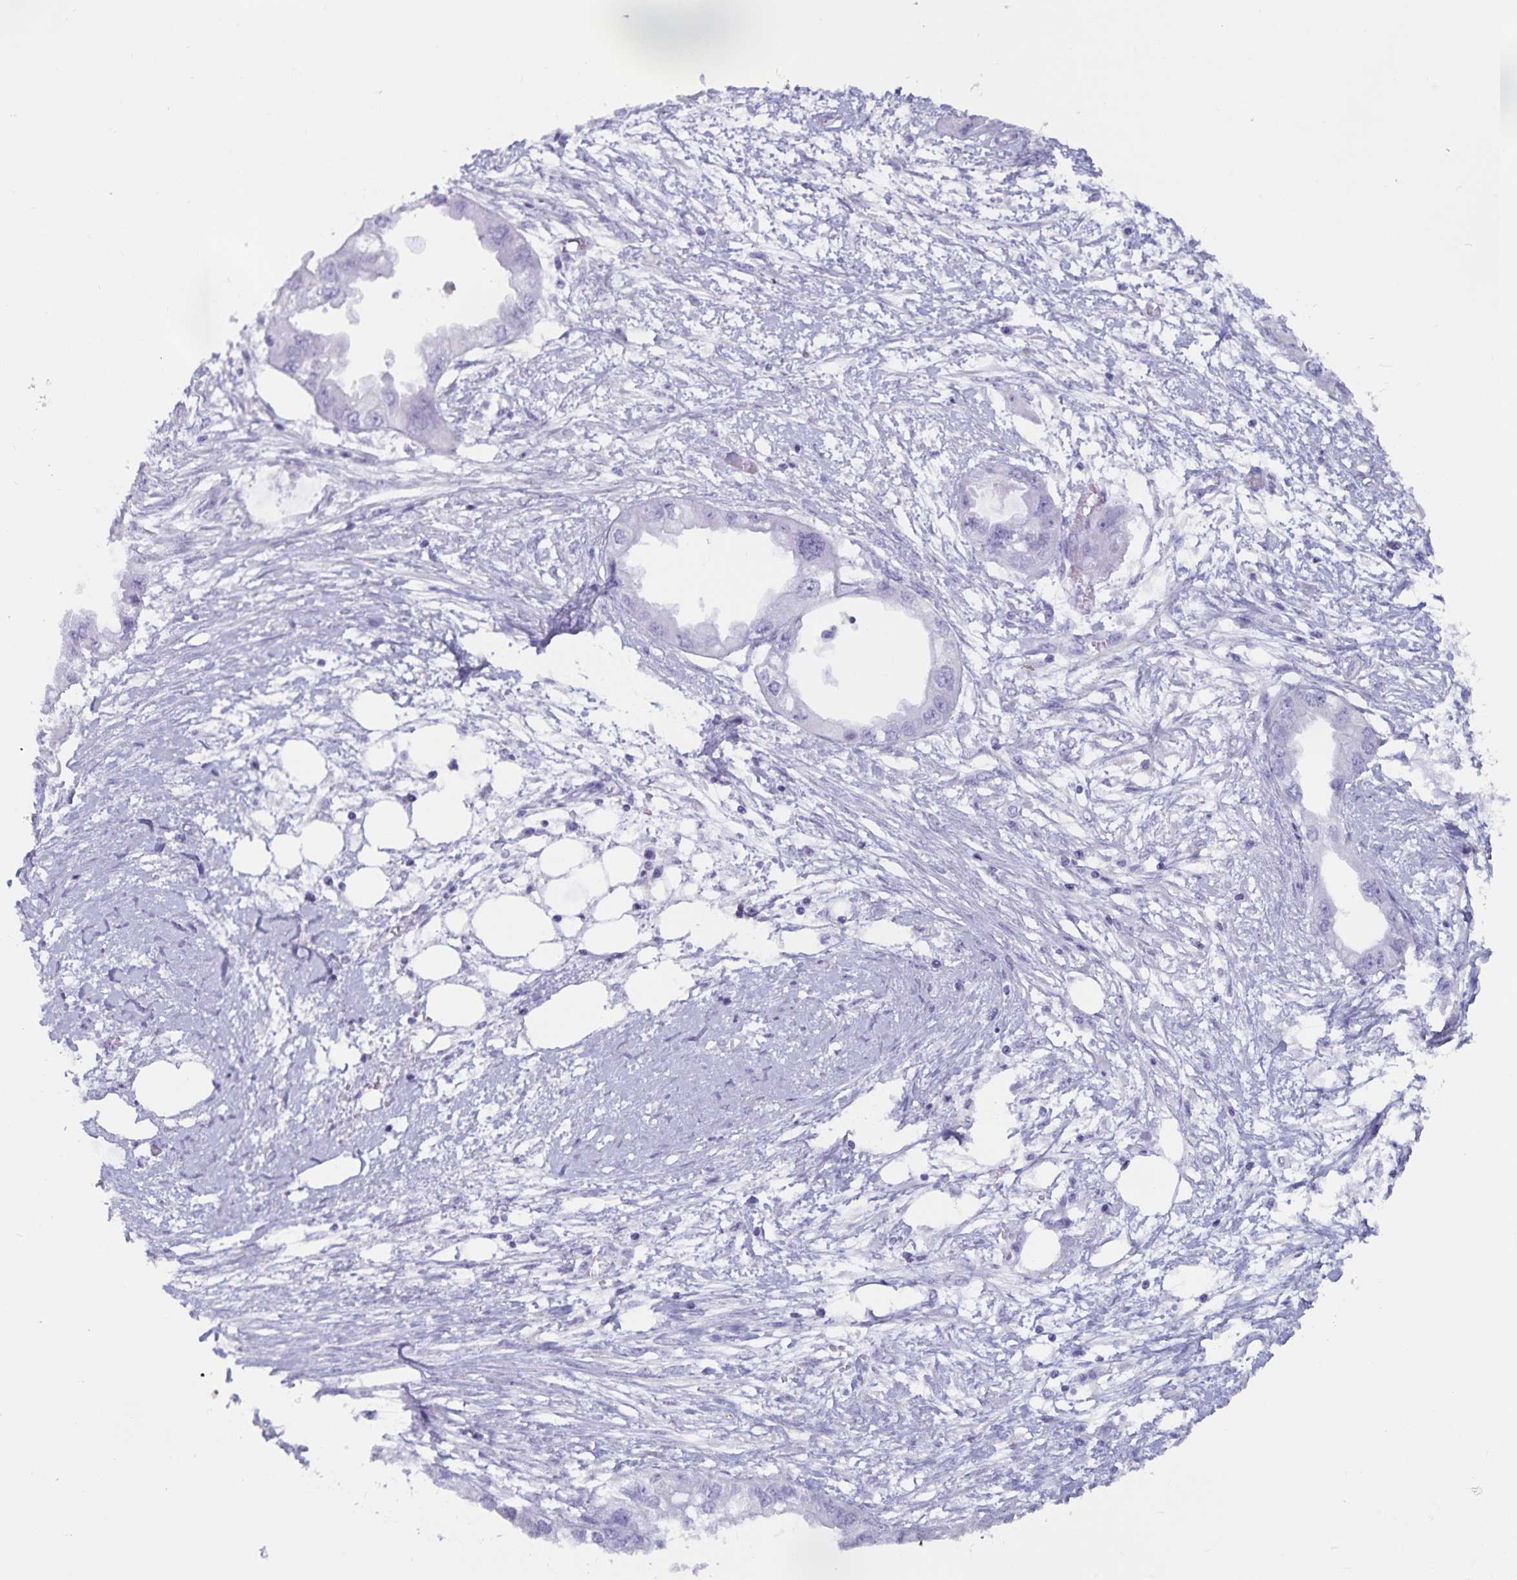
{"staining": {"intensity": "negative", "quantity": "none", "location": "none"}, "tissue": "endometrial cancer", "cell_type": "Tumor cells", "image_type": "cancer", "snomed": [{"axis": "morphology", "description": "Adenocarcinoma, NOS"}, {"axis": "morphology", "description": "Adenocarcinoma, metastatic, NOS"}, {"axis": "topography", "description": "Adipose tissue"}, {"axis": "topography", "description": "Endometrium"}], "caption": "Image shows no significant protein expression in tumor cells of endometrial cancer (metastatic adenocarcinoma).", "gene": "GPR137", "patient": {"sex": "female", "age": 67}}